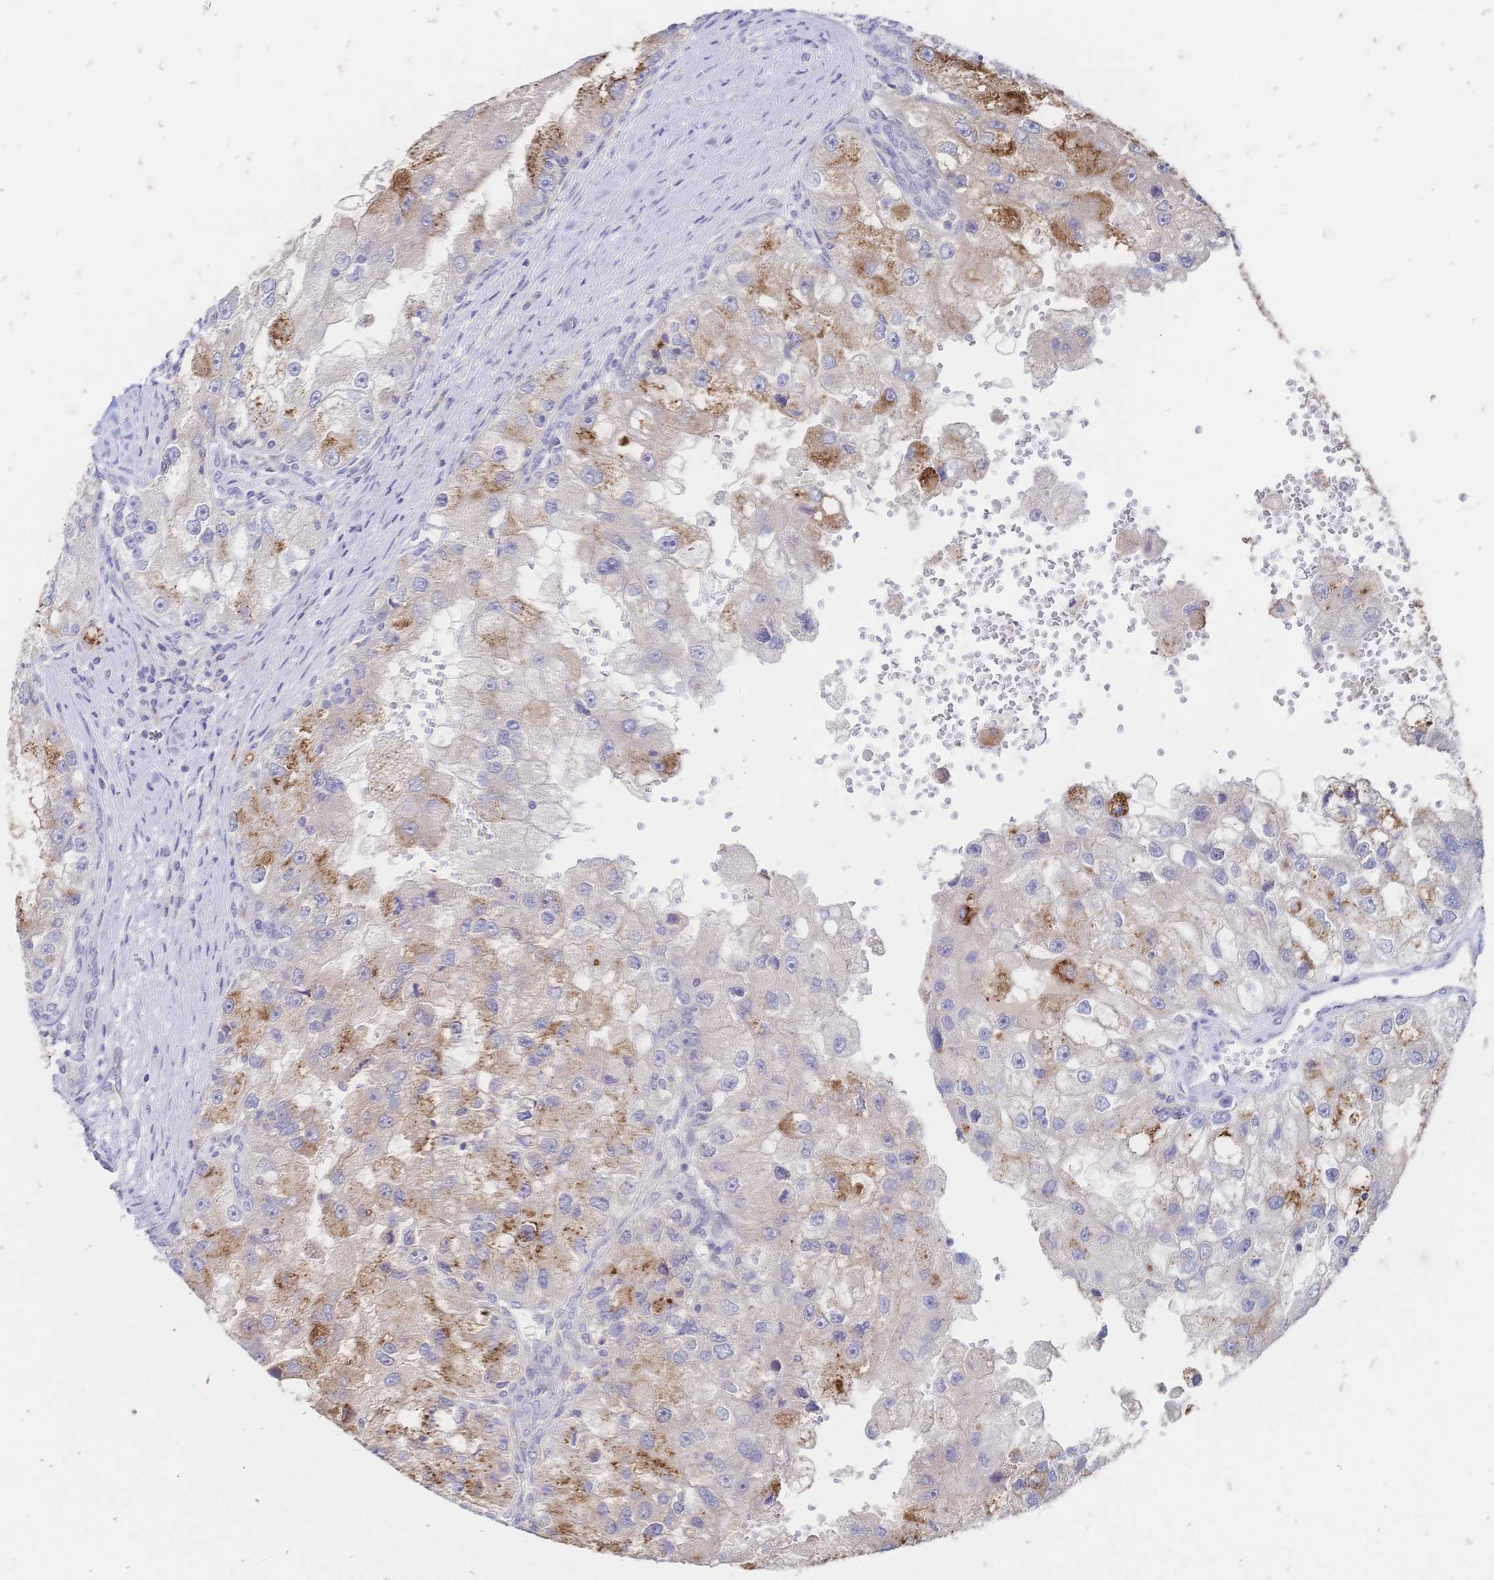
{"staining": {"intensity": "moderate", "quantity": "25%-75%", "location": "cytoplasmic/membranous"}, "tissue": "renal cancer", "cell_type": "Tumor cells", "image_type": "cancer", "snomed": [{"axis": "morphology", "description": "Adenocarcinoma, NOS"}, {"axis": "topography", "description": "Kidney"}], "caption": "A medium amount of moderate cytoplasmic/membranous expression is present in approximately 25%-75% of tumor cells in adenocarcinoma (renal) tissue.", "gene": "VWC2L", "patient": {"sex": "male", "age": 63}}